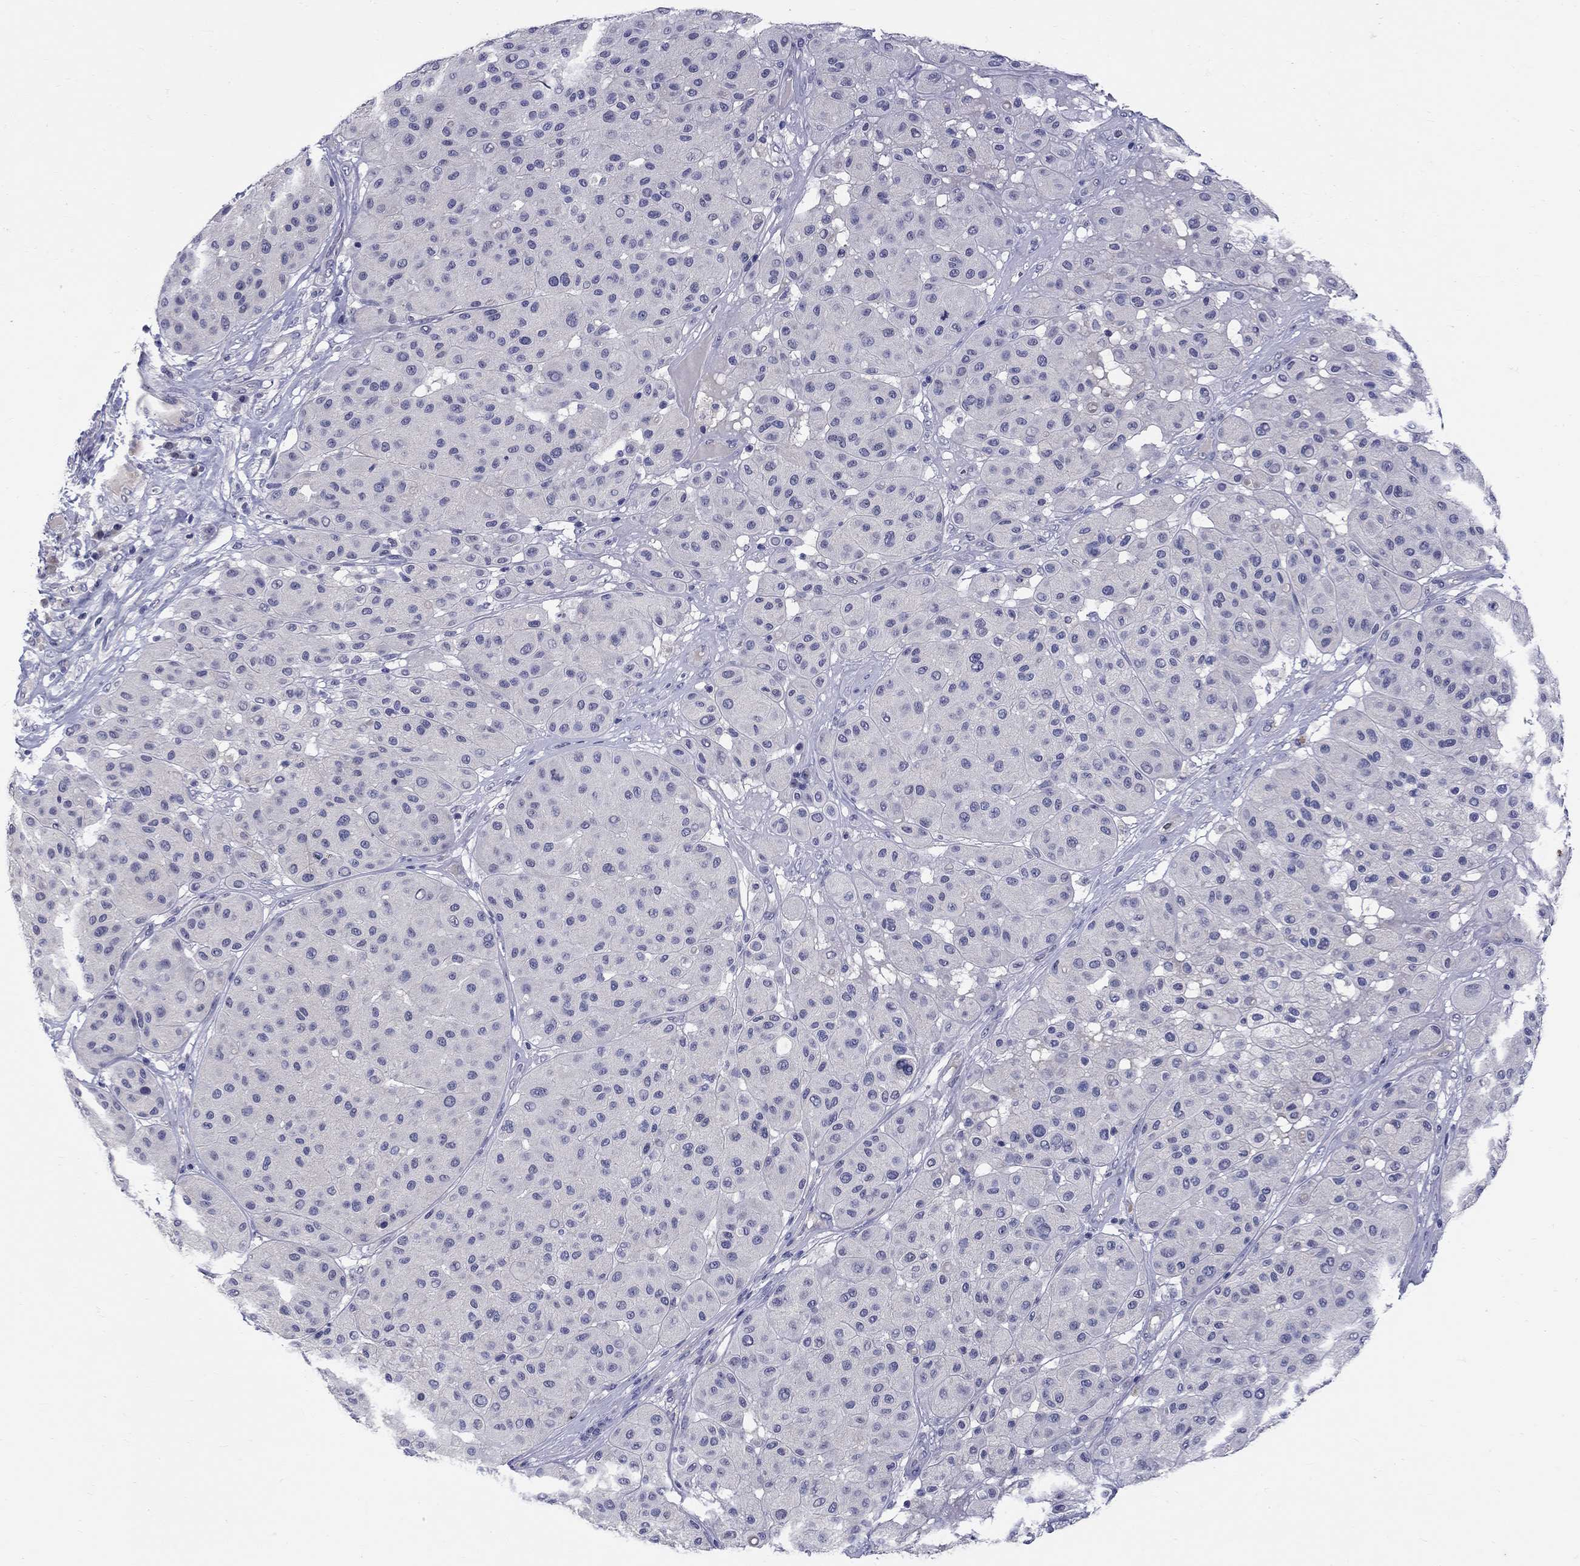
{"staining": {"intensity": "negative", "quantity": "none", "location": "none"}, "tissue": "melanoma", "cell_type": "Tumor cells", "image_type": "cancer", "snomed": [{"axis": "morphology", "description": "Malignant melanoma, Metastatic site"}, {"axis": "topography", "description": "Smooth muscle"}], "caption": "This is an IHC photomicrograph of human malignant melanoma (metastatic site). There is no expression in tumor cells.", "gene": "SLC30A3", "patient": {"sex": "male", "age": 41}}